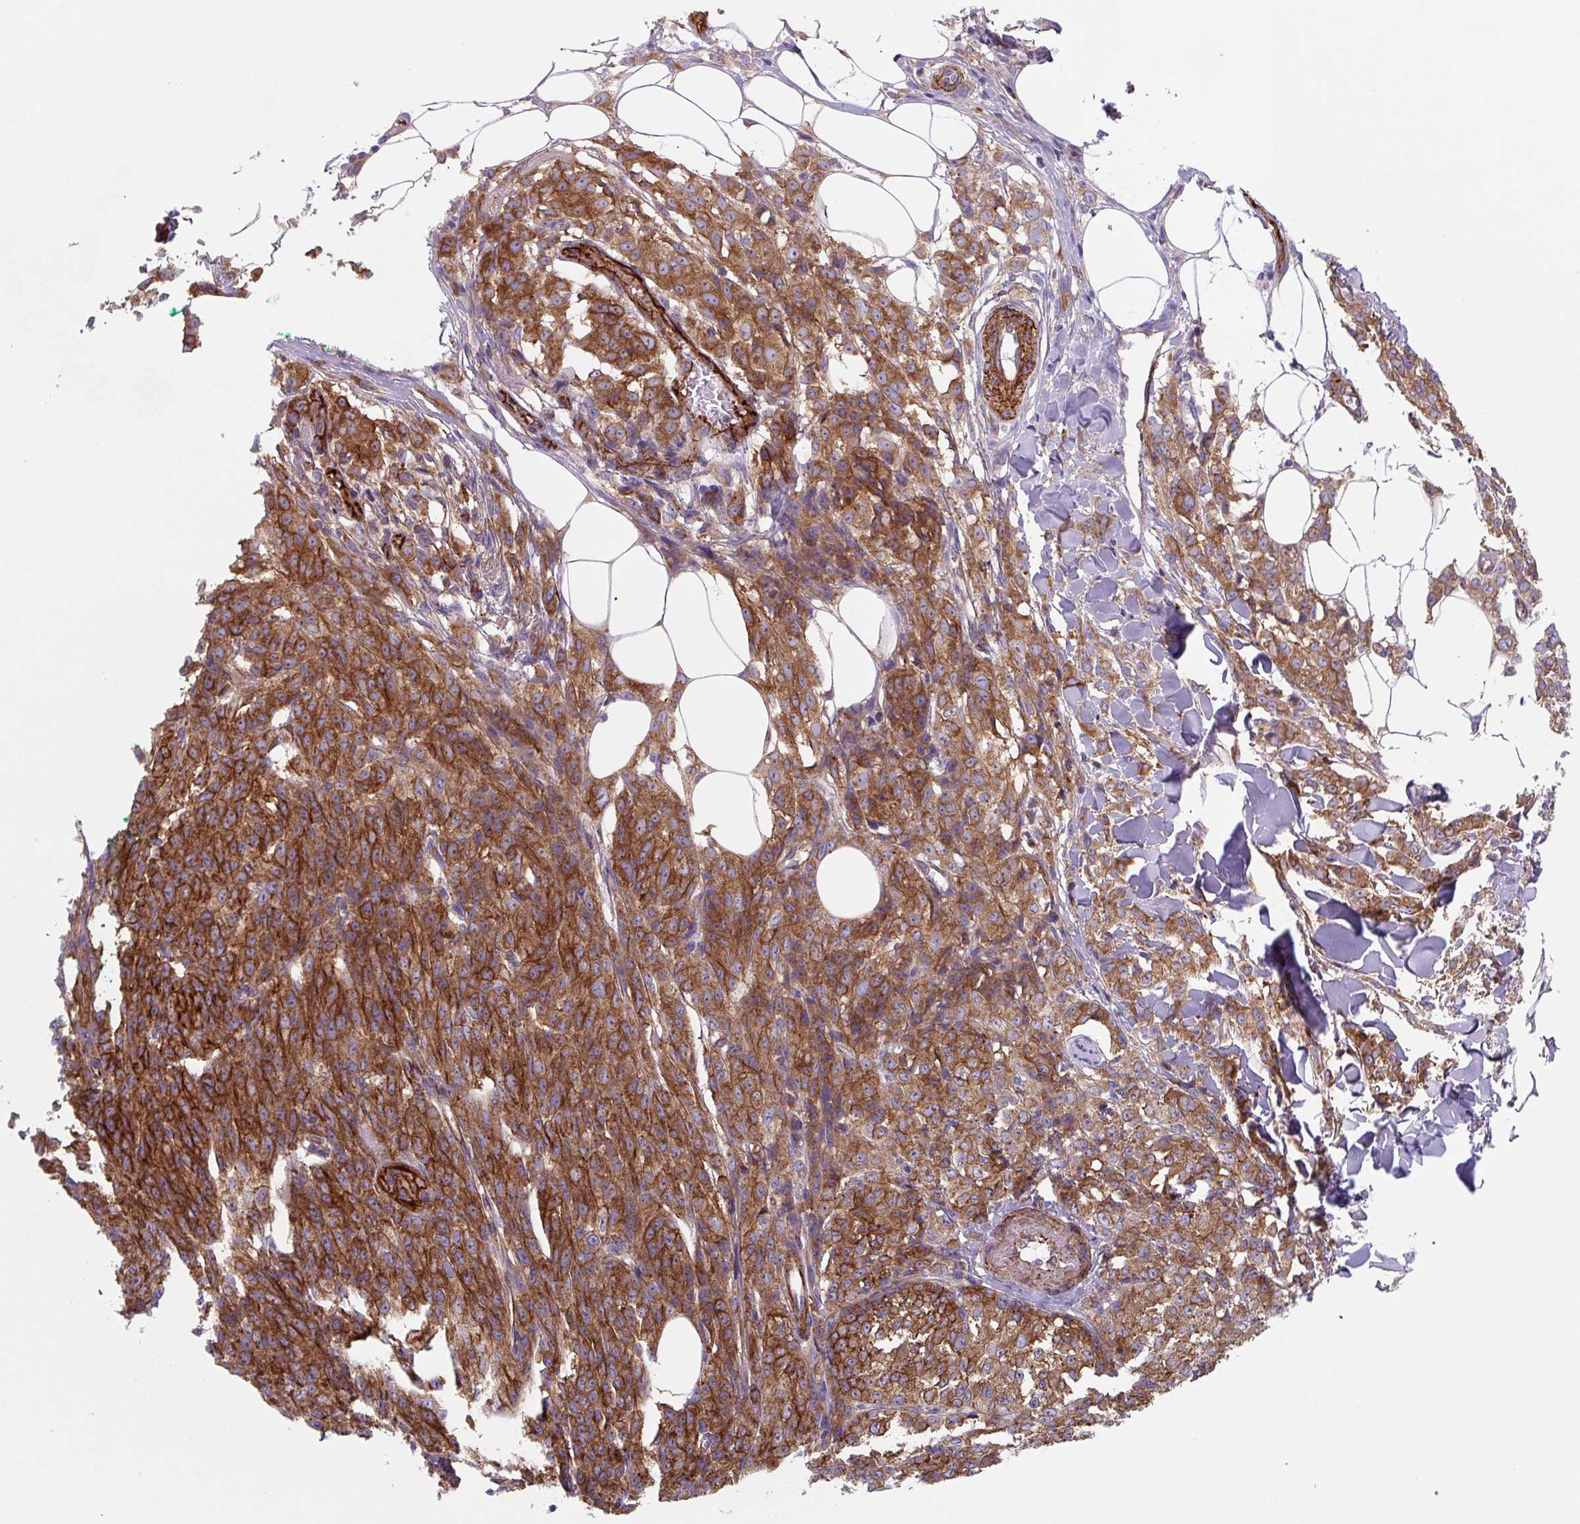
{"staining": {"intensity": "moderate", "quantity": ">75%", "location": "cytoplasmic/membranous"}, "tissue": "melanoma", "cell_type": "Tumor cells", "image_type": "cancer", "snomed": [{"axis": "morphology", "description": "Malignant melanoma, NOS"}, {"axis": "topography", "description": "Skin"}], "caption": "This is a micrograph of immunohistochemistry (IHC) staining of melanoma, which shows moderate positivity in the cytoplasmic/membranous of tumor cells.", "gene": "DHFR2", "patient": {"sex": "female", "age": 52}}